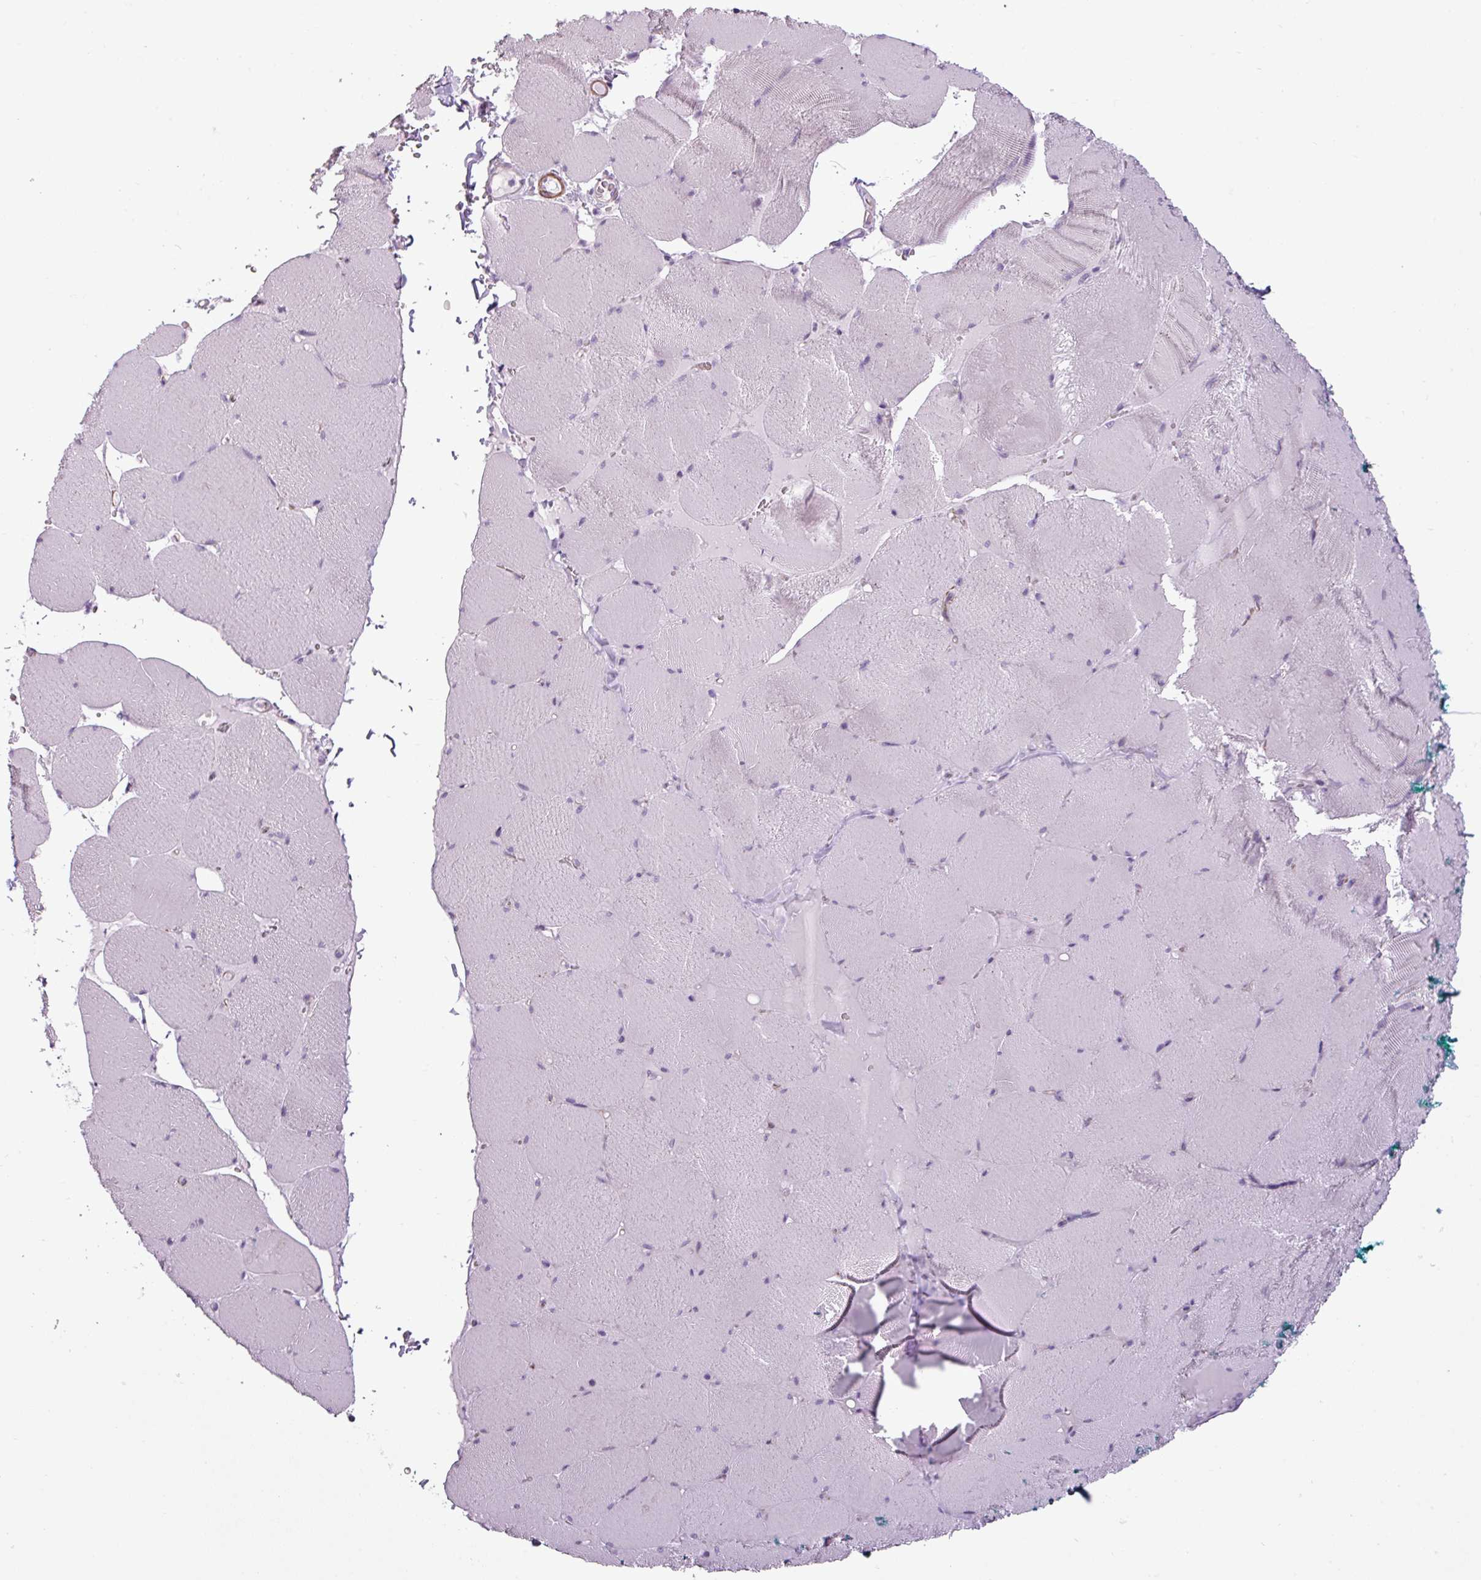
{"staining": {"intensity": "negative", "quantity": "none", "location": "none"}, "tissue": "skeletal muscle", "cell_type": "Myocytes", "image_type": "normal", "snomed": [{"axis": "morphology", "description": "Normal tissue, NOS"}, {"axis": "topography", "description": "Skeletal muscle"}, {"axis": "topography", "description": "Head-Neck"}], "caption": "Myocytes show no significant positivity in benign skeletal muscle.", "gene": "ATP10A", "patient": {"sex": "male", "age": 66}}